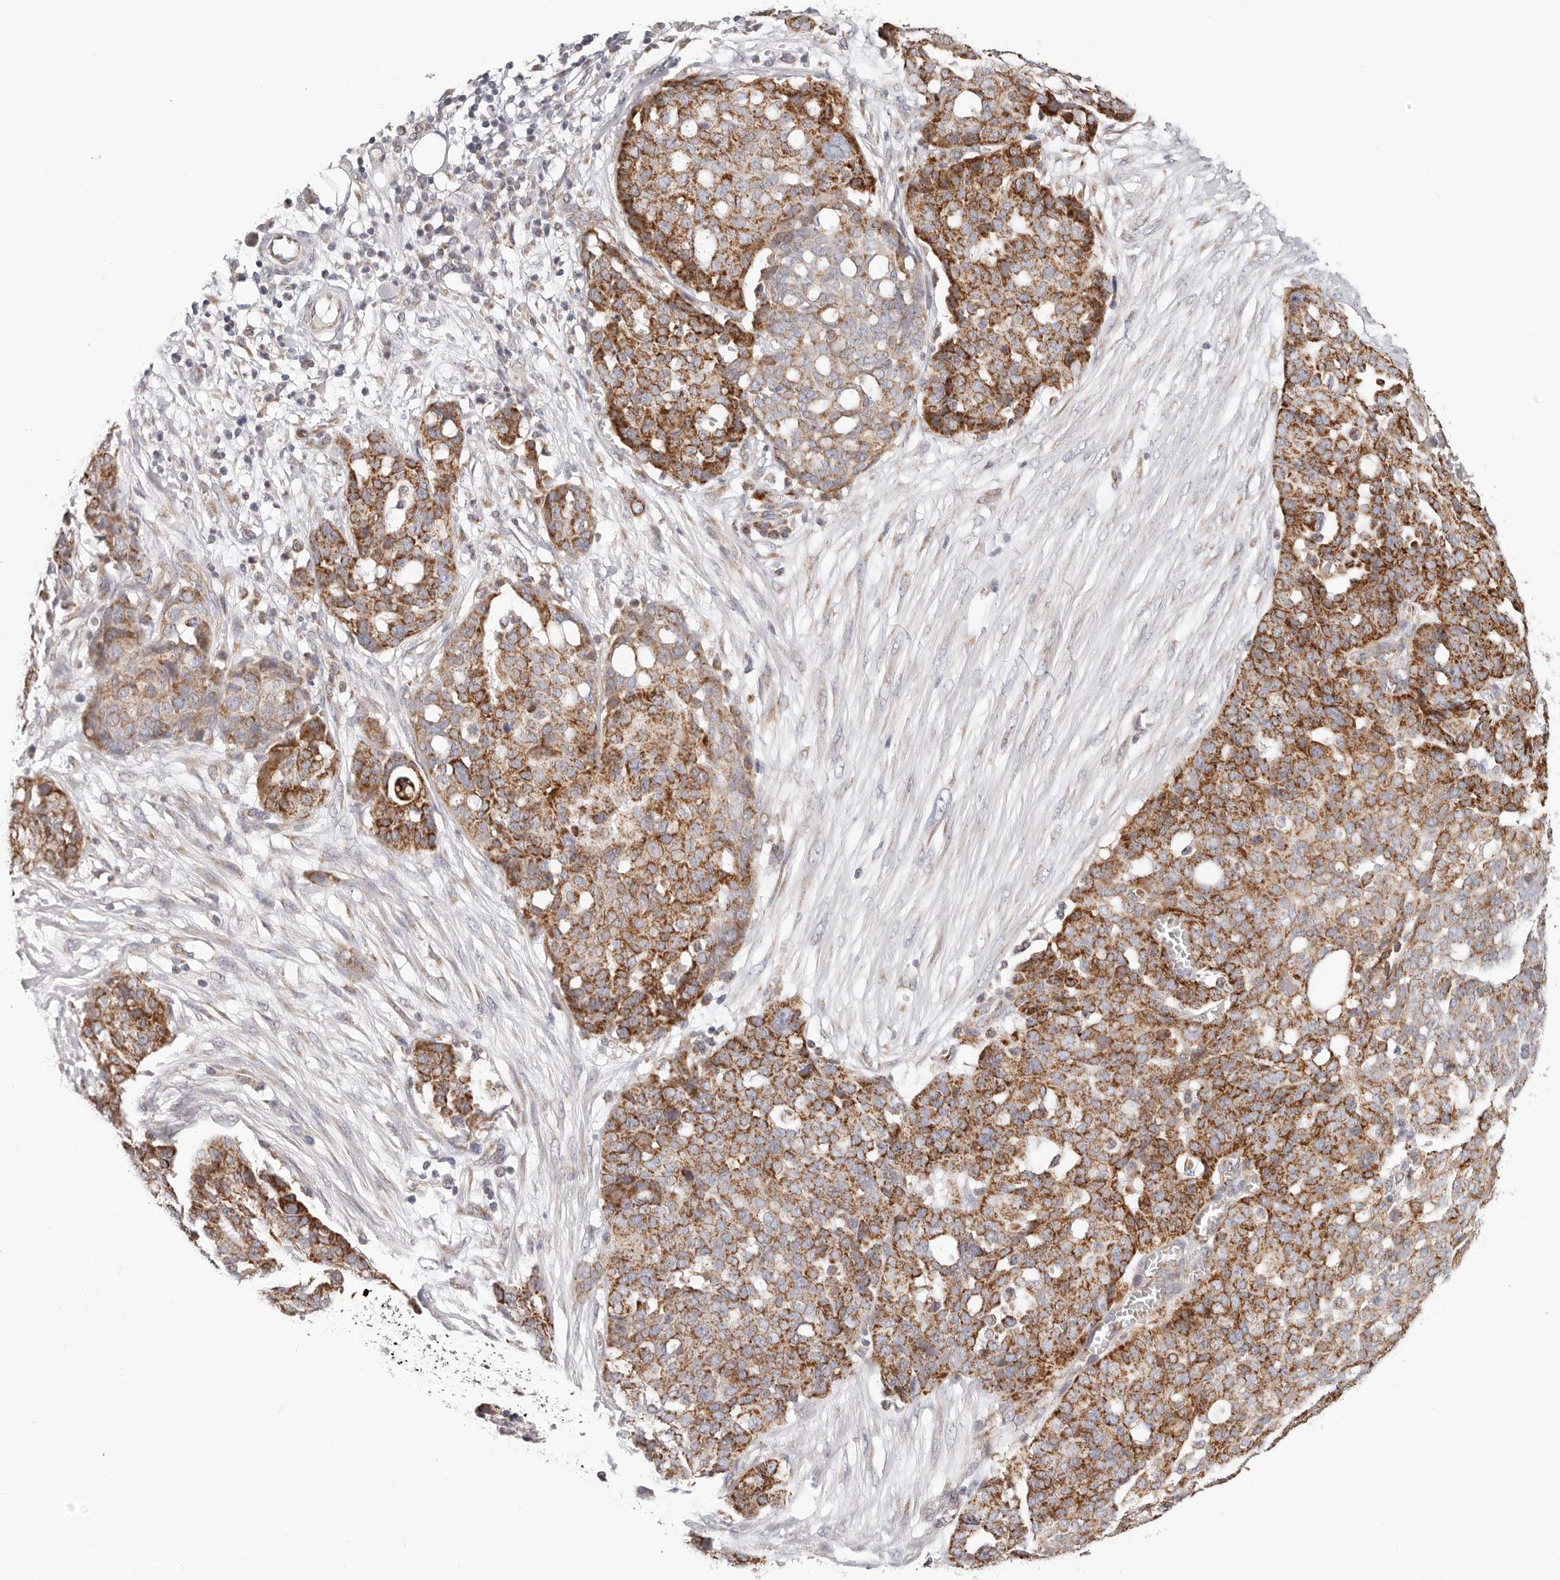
{"staining": {"intensity": "strong", "quantity": "25%-75%", "location": "cytoplasmic/membranous"}, "tissue": "ovarian cancer", "cell_type": "Tumor cells", "image_type": "cancer", "snomed": [{"axis": "morphology", "description": "Cystadenocarcinoma, serous, NOS"}, {"axis": "topography", "description": "Soft tissue"}, {"axis": "topography", "description": "Ovary"}], "caption": "Protein staining of ovarian cancer tissue shows strong cytoplasmic/membranous expression in approximately 25%-75% of tumor cells. The staining is performed using DAB (3,3'-diaminobenzidine) brown chromogen to label protein expression. The nuclei are counter-stained blue using hematoxylin.", "gene": "AFDN", "patient": {"sex": "female", "age": 57}}